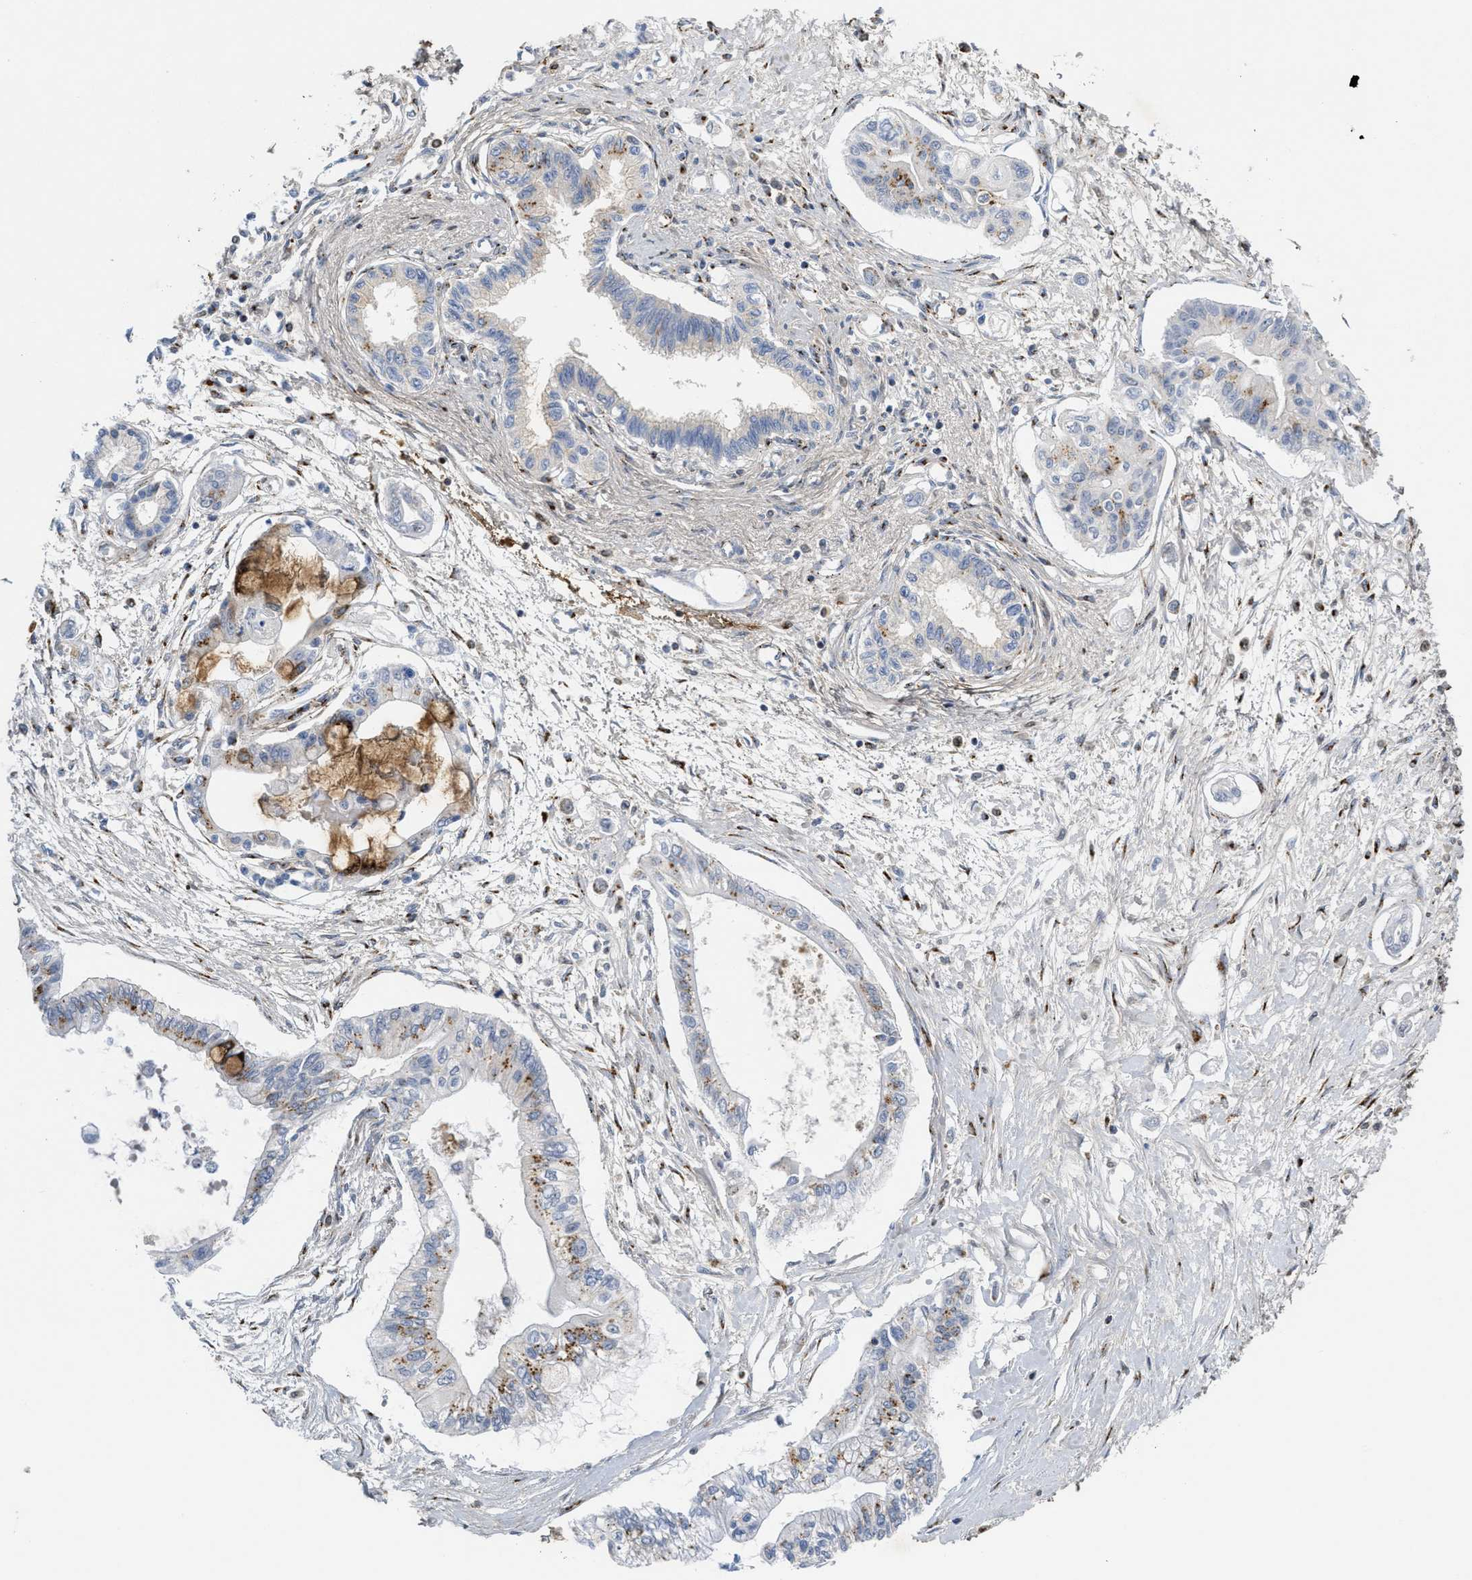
{"staining": {"intensity": "moderate", "quantity": "25%-75%", "location": "cytoplasmic/membranous"}, "tissue": "pancreatic cancer", "cell_type": "Tumor cells", "image_type": "cancer", "snomed": [{"axis": "morphology", "description": "Adenocarcinoma, NOS"}, {"axis": "topography", "description": "Pancreas"}], "caption": "Pancreatic cancer (adenocarcinoma) stained with immunohistochemistry (IHC) reveals moderate cytoplasmic/membranous expression in about 25%-75% of tumor cells.", "gene": "ZNF70", "patient": {"sex": "female", "age": 77}}